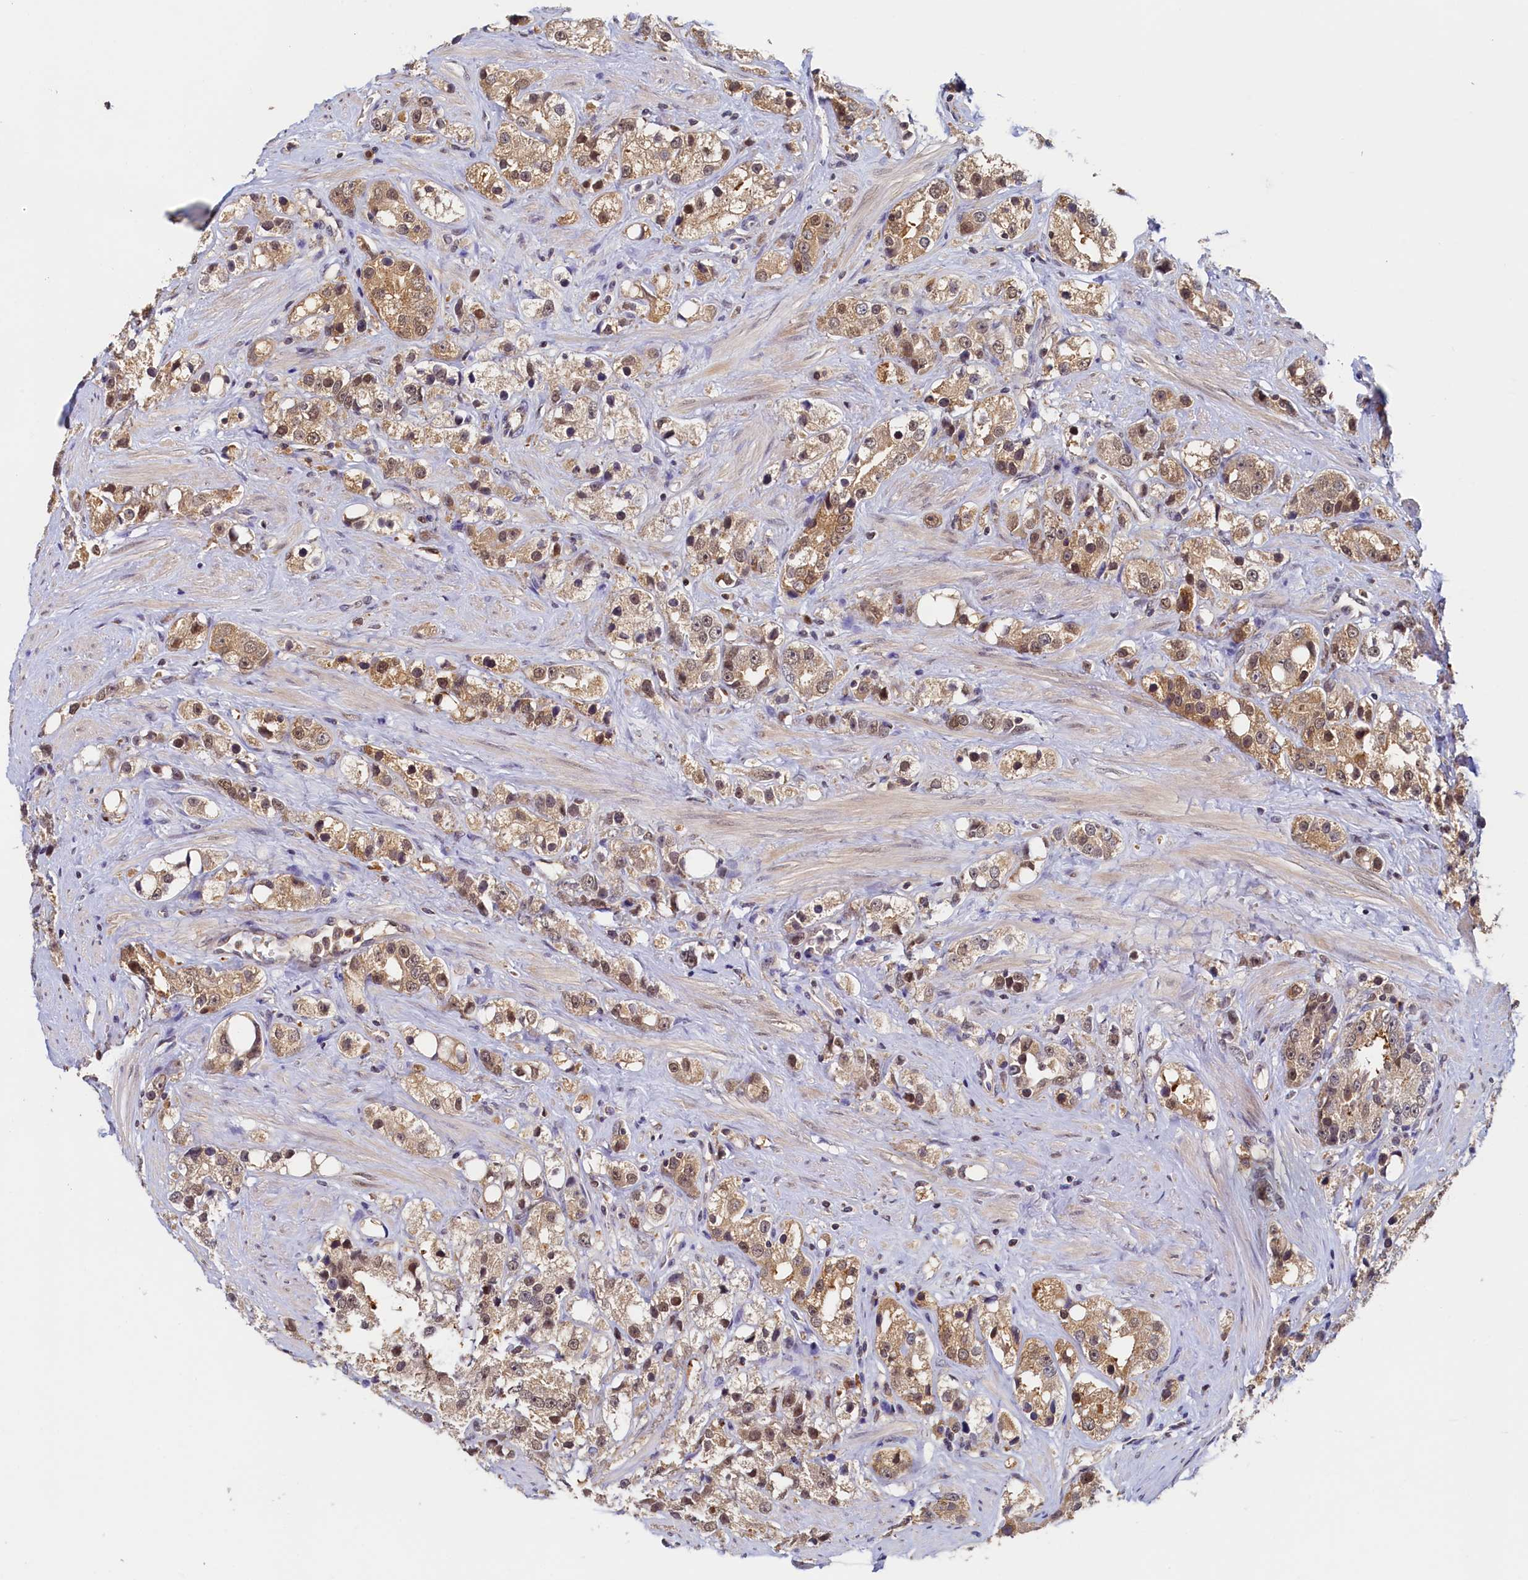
{"staining": {"intensity": "moderate", "quantity": ">75%", "location": "cytoplasmic/membranous,nuclear"}, "tissue": "prostate cancer", "cell_type": "Tumor cells", "image_type": "cancer", "snomed": [{"axis": "morphology", "description": "Adenocarcinoma, NOS"}, {"axis": "topography", "description": "Prostate"}], "caption": "Immunohistochemistry (IHC) histopathology image of neoplastic tissue: human prostate cancer stained using immunohistochemistry (IHC) displays medium levels of moderate protein expression localized specifically in the cytoplasmic/membranous and nuclear of tumor cells, appearing as a cytoplasmic/membranous and nuclear brown color.", "gene": "PAAF1", "patient": {"sex": "male", "age": 79}}